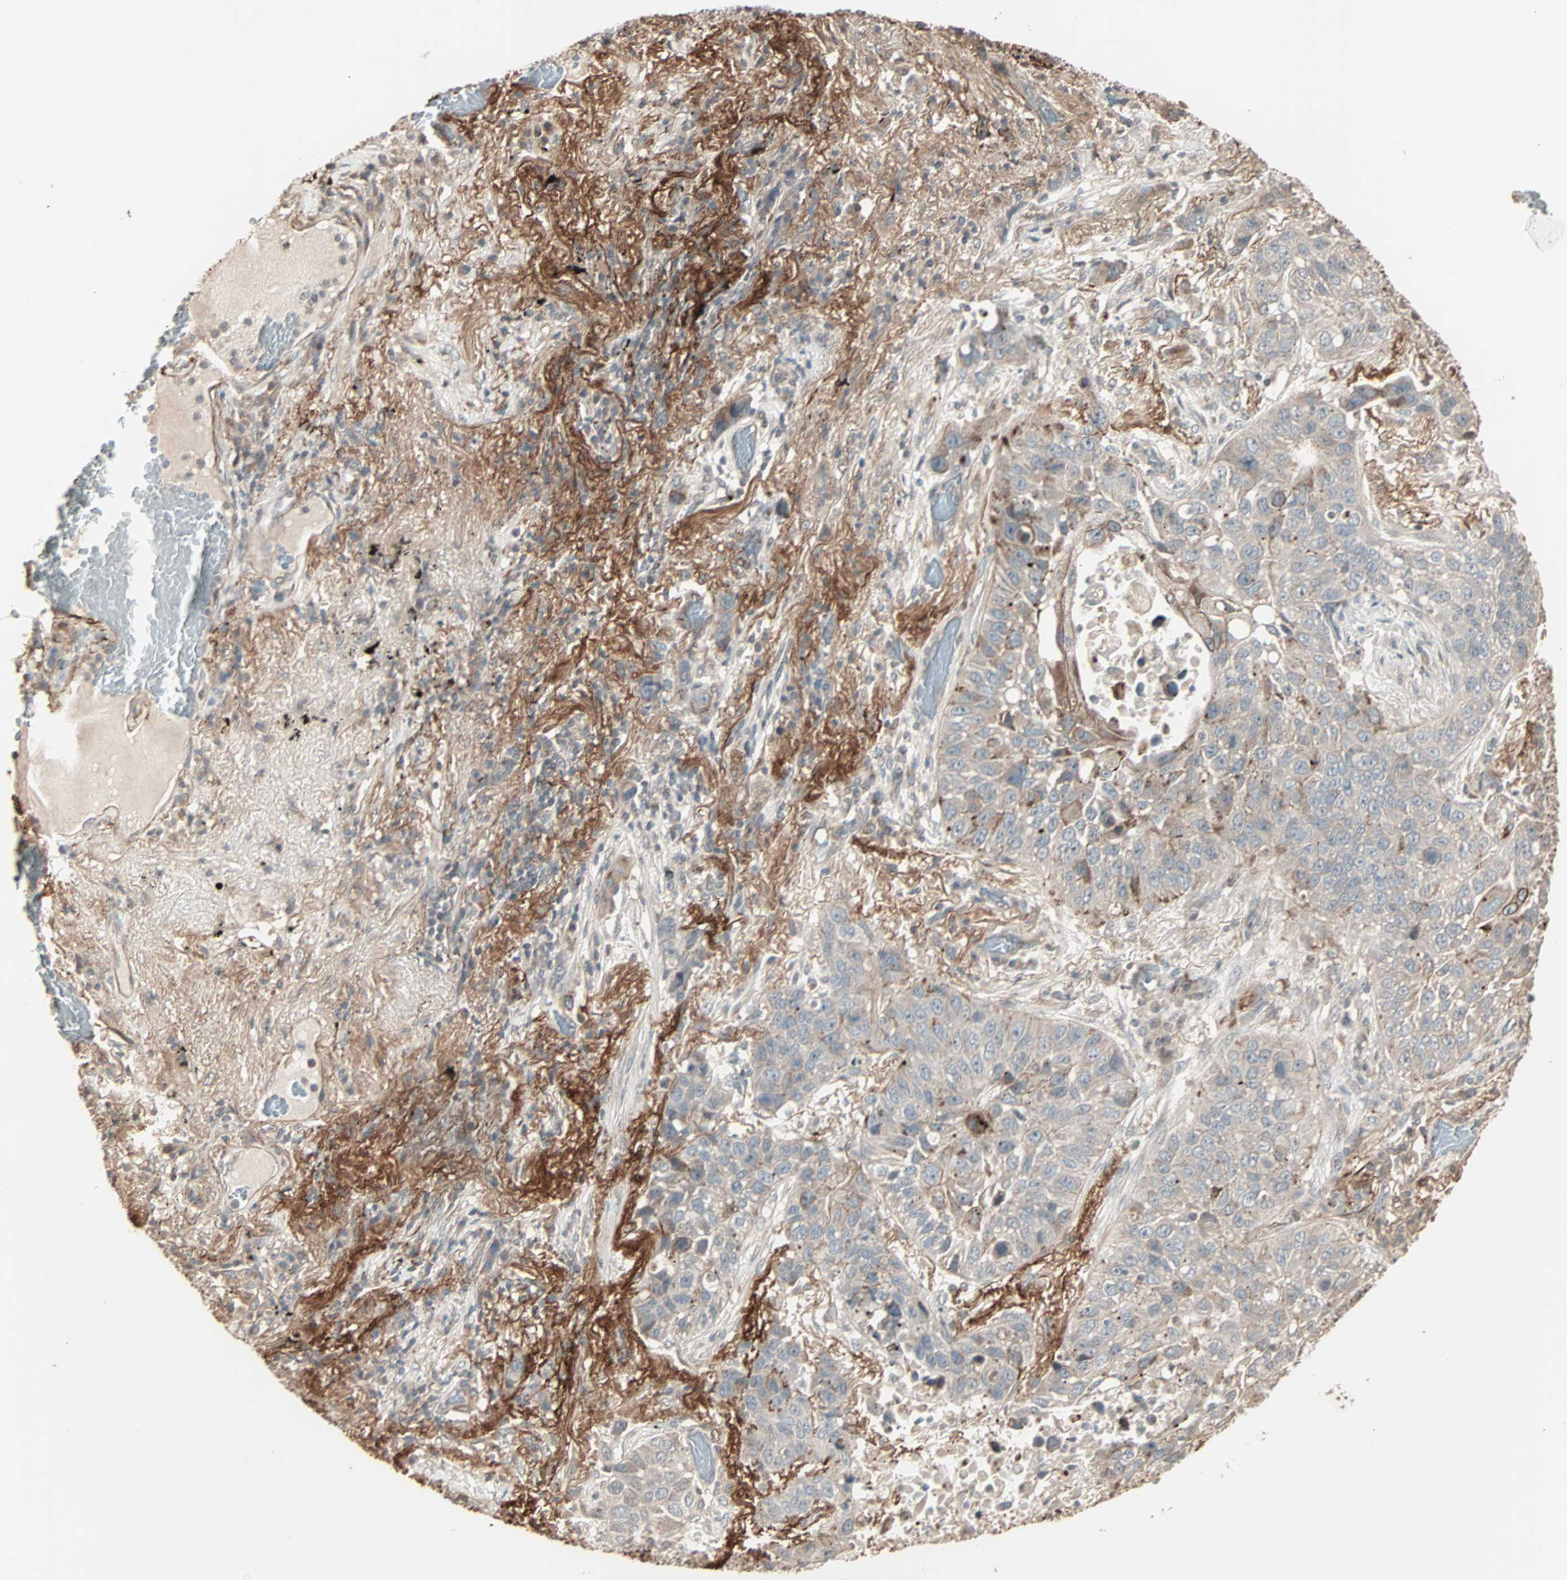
{"staining": {"intensity": "weak", "quantity": ">75%", "location": "cytoplasmic/membranous"}, "tissue": "lung cancer", "cell_type": "Tumor cells", "image_type": "cancer", "snomed": [{"axis": "morphology", "description": "Squamous cell carcinoma, NOS"}, {"axis": "topography", "description": "Lung"}], "caption": "A brown stain labels weak cytoplasmic/membranous positivity of a protein in human lung cancer (squamous cell carcinoma) tumor cells.", "gene": "CALCRL", "patient": {"sex": "male", "age": 57}}